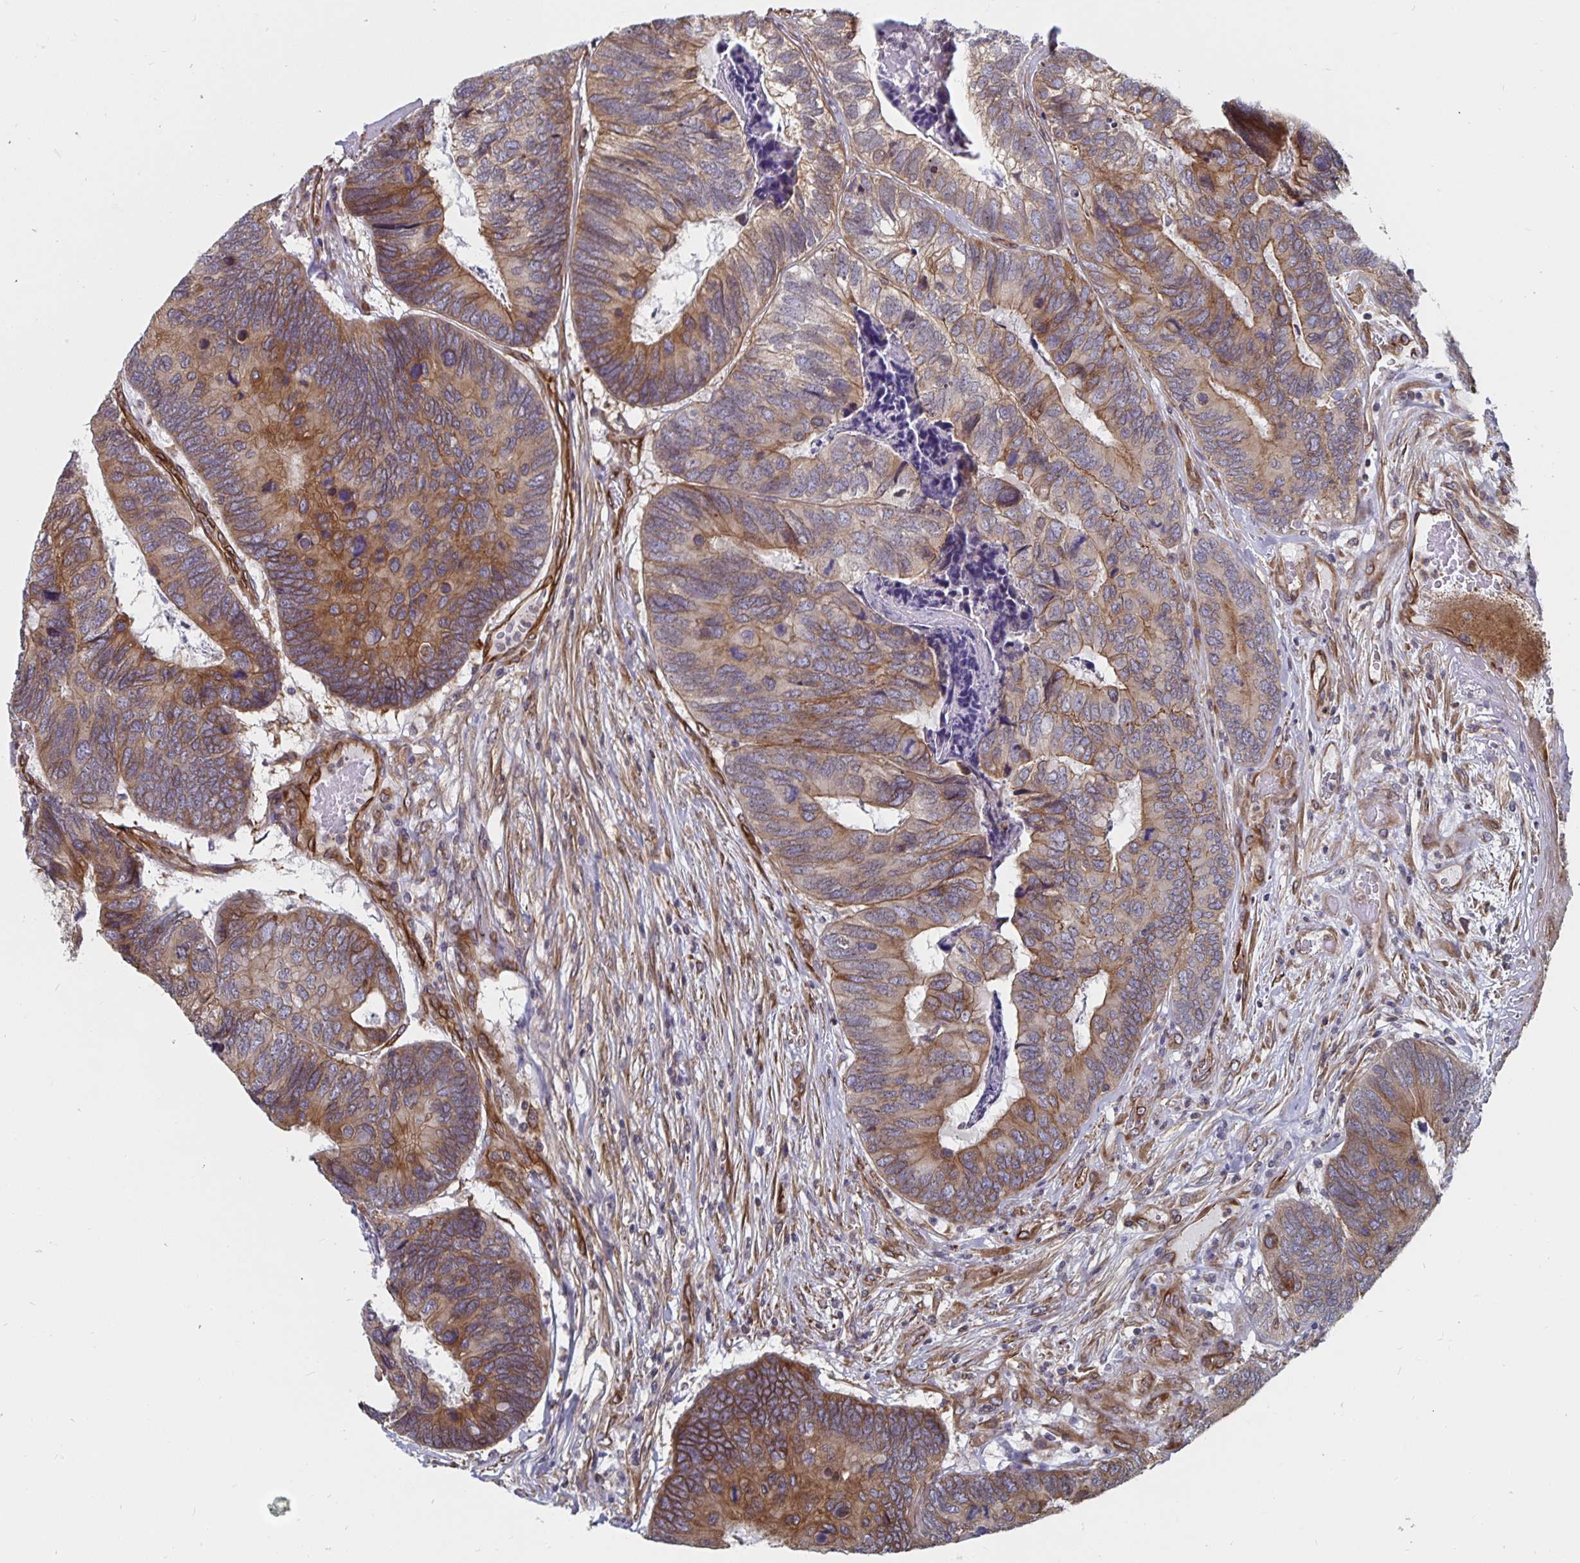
{"staining": {"intensity": "moderate", "quantity": ">75%", "location": "cytoplasmic/membranous"}, "tissue": "colorectal cancer", "cell_type": "Tumor cells", "image_type": "cancer", "snomed": [{"axis": "morphology", "description": "Adenocarcinoma, NOS"}, {"axis": "topography", "description": "Colon"}], "caption": "Colorectal cancer stained for a protein (brown) reveals moderate cytoplasmic/membranous positive positivity in approximately >75% of tumor cells.", "gene": "BCAP29", "patient": {"sex": "female", "age": 67}}